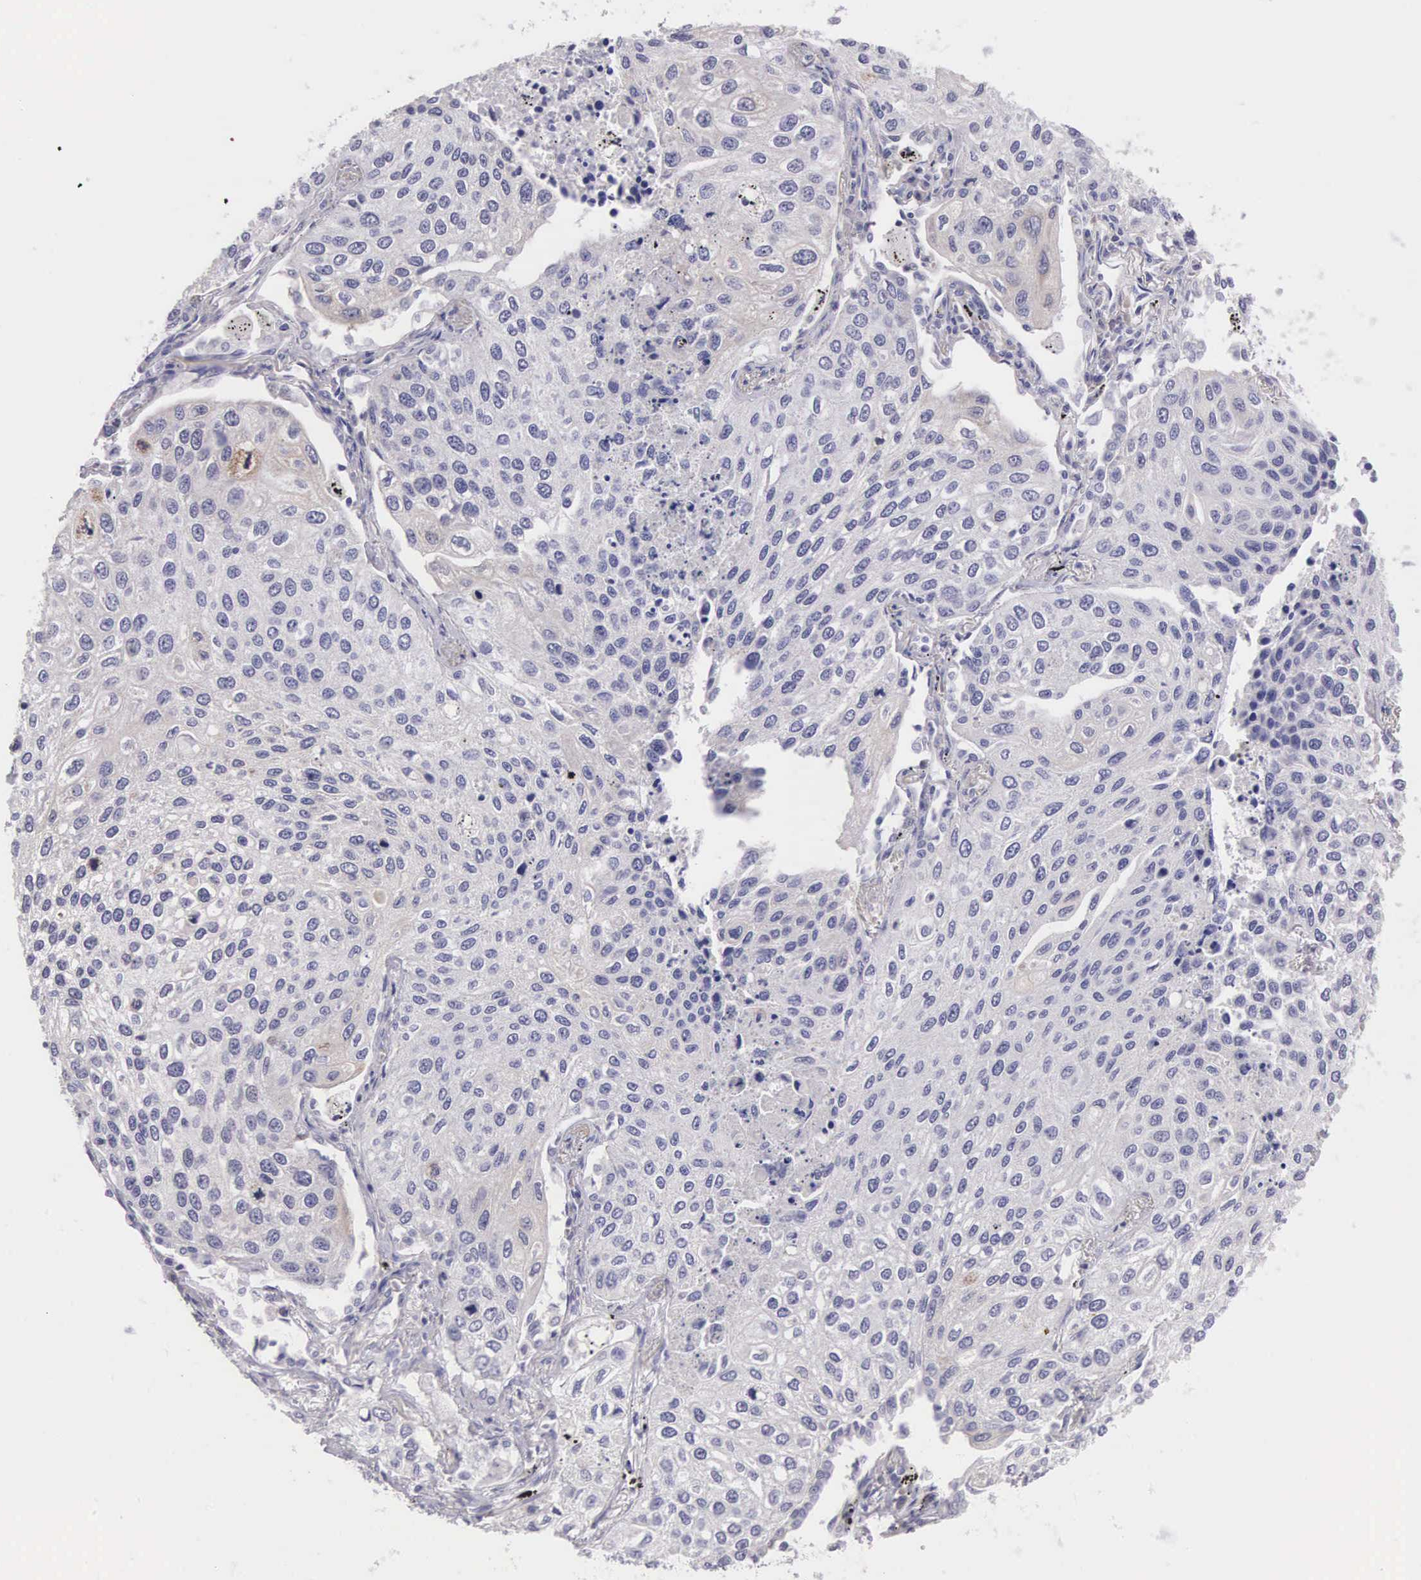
{"staining": {"intensity": "negative", "quantity": "none", "location": "none"}, "tissue": "lung cancer", "cell_type": "Tumor cells", "image_type": "cancer", "snomed": [{"axis": "morphology", "description": "Squamous cell carcinoma, NOS"}, {"axis": "topography", "description": "Lung"}], "caption": "A photomicrograph of human lung squamous cell carcinoma is negative for staining in tumor cells. (Immunohistochemistry, brightfield microscopy, high magnification).", "gene": "OSBPL3", "patient": {"sex": "male", "age": 75}}